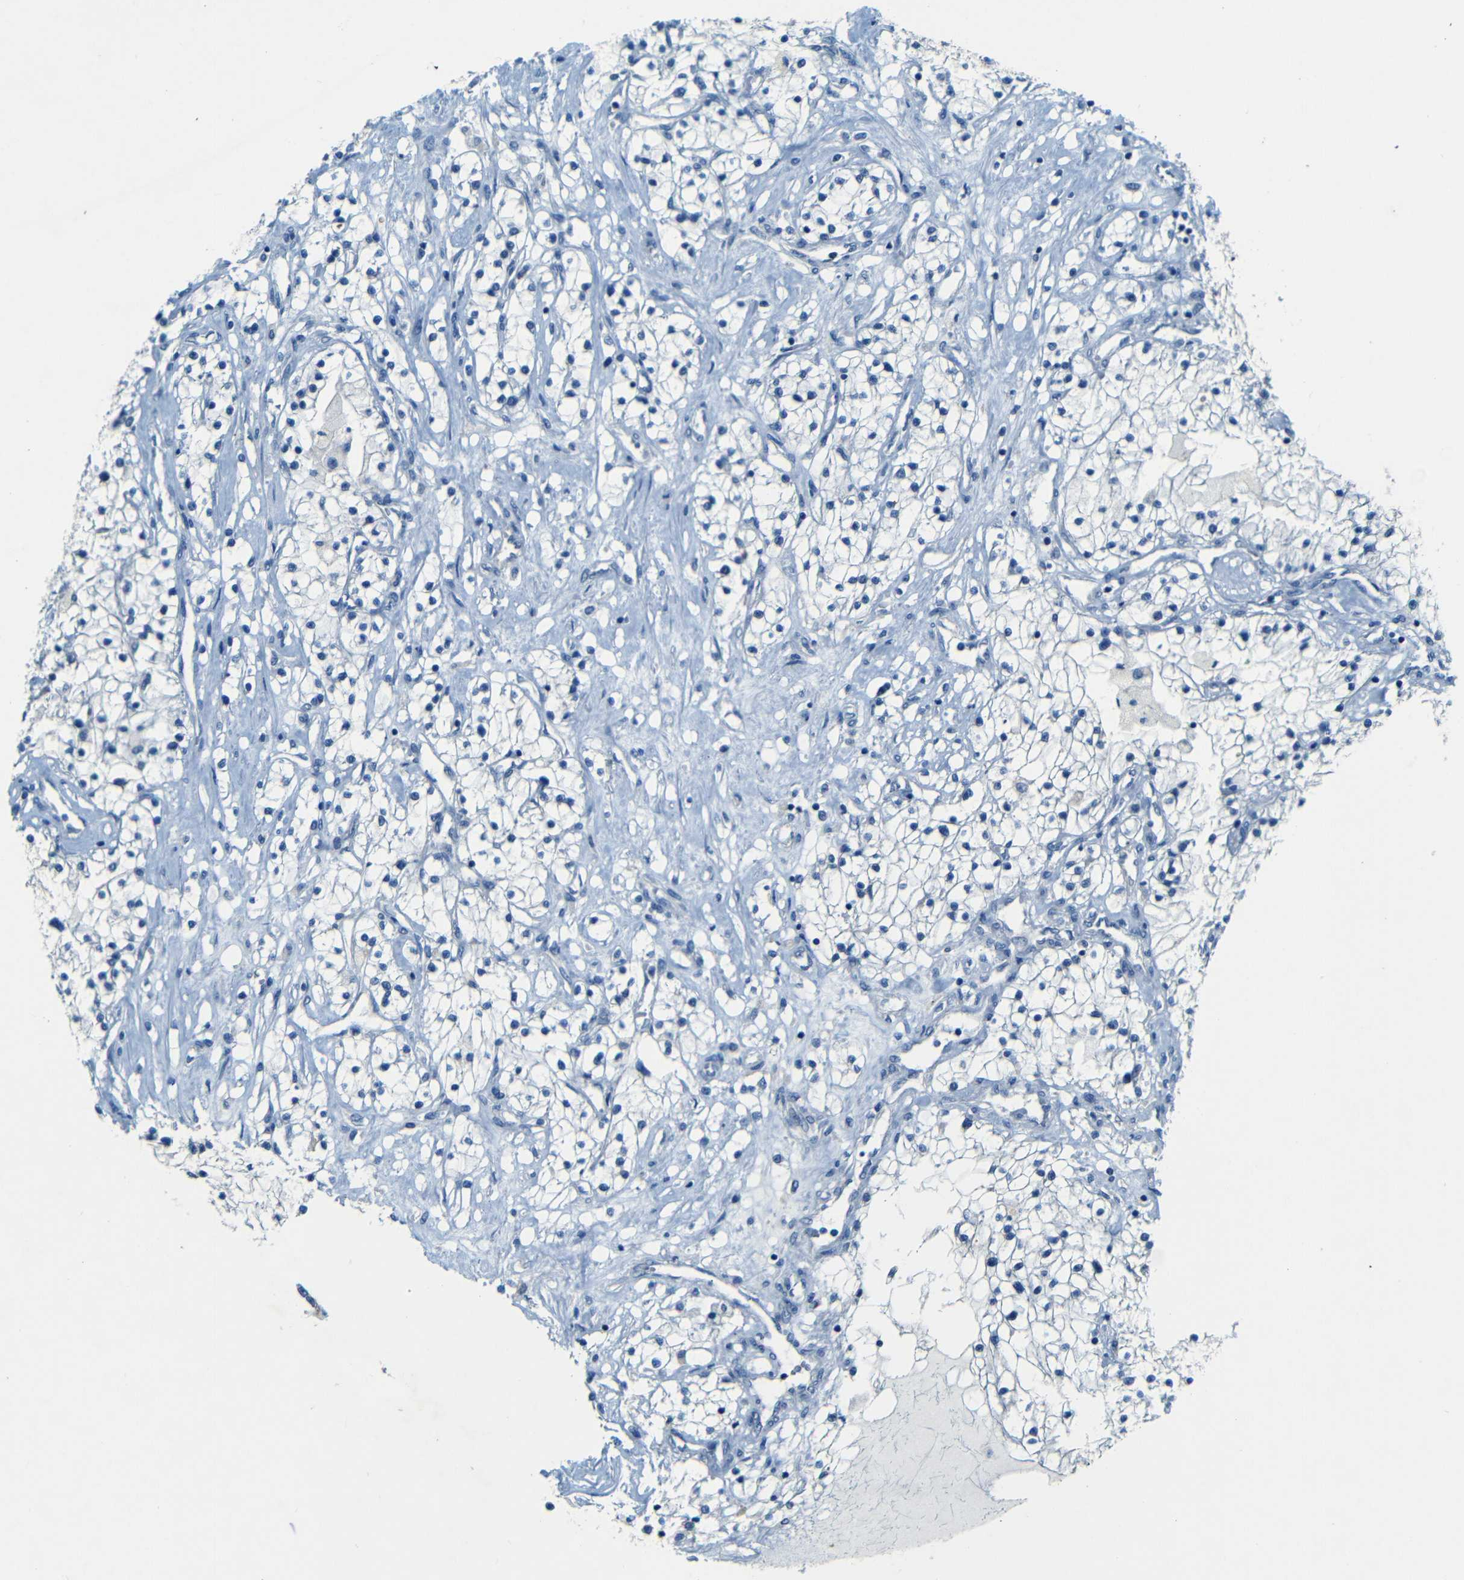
{"staining": {"intensity": "negative", "quantity": "none", "location": "none"}, "tissue": "renal cancer", "cell_type": "Tumor cells", "image_type": "cancer", "snomed": [{"axis": "morphology", "description": "Adenocarcinoma, NOS"}, {"axis": "topography", "description": "Kidney"}], "caption": "This is a image of immunohistochemistry (IHC) staining of adenocarcinoma (renal), which shows no staining in tumor cells.", "gene": "ZMAT1", "patient": {"sex": "male", "age": 68}}